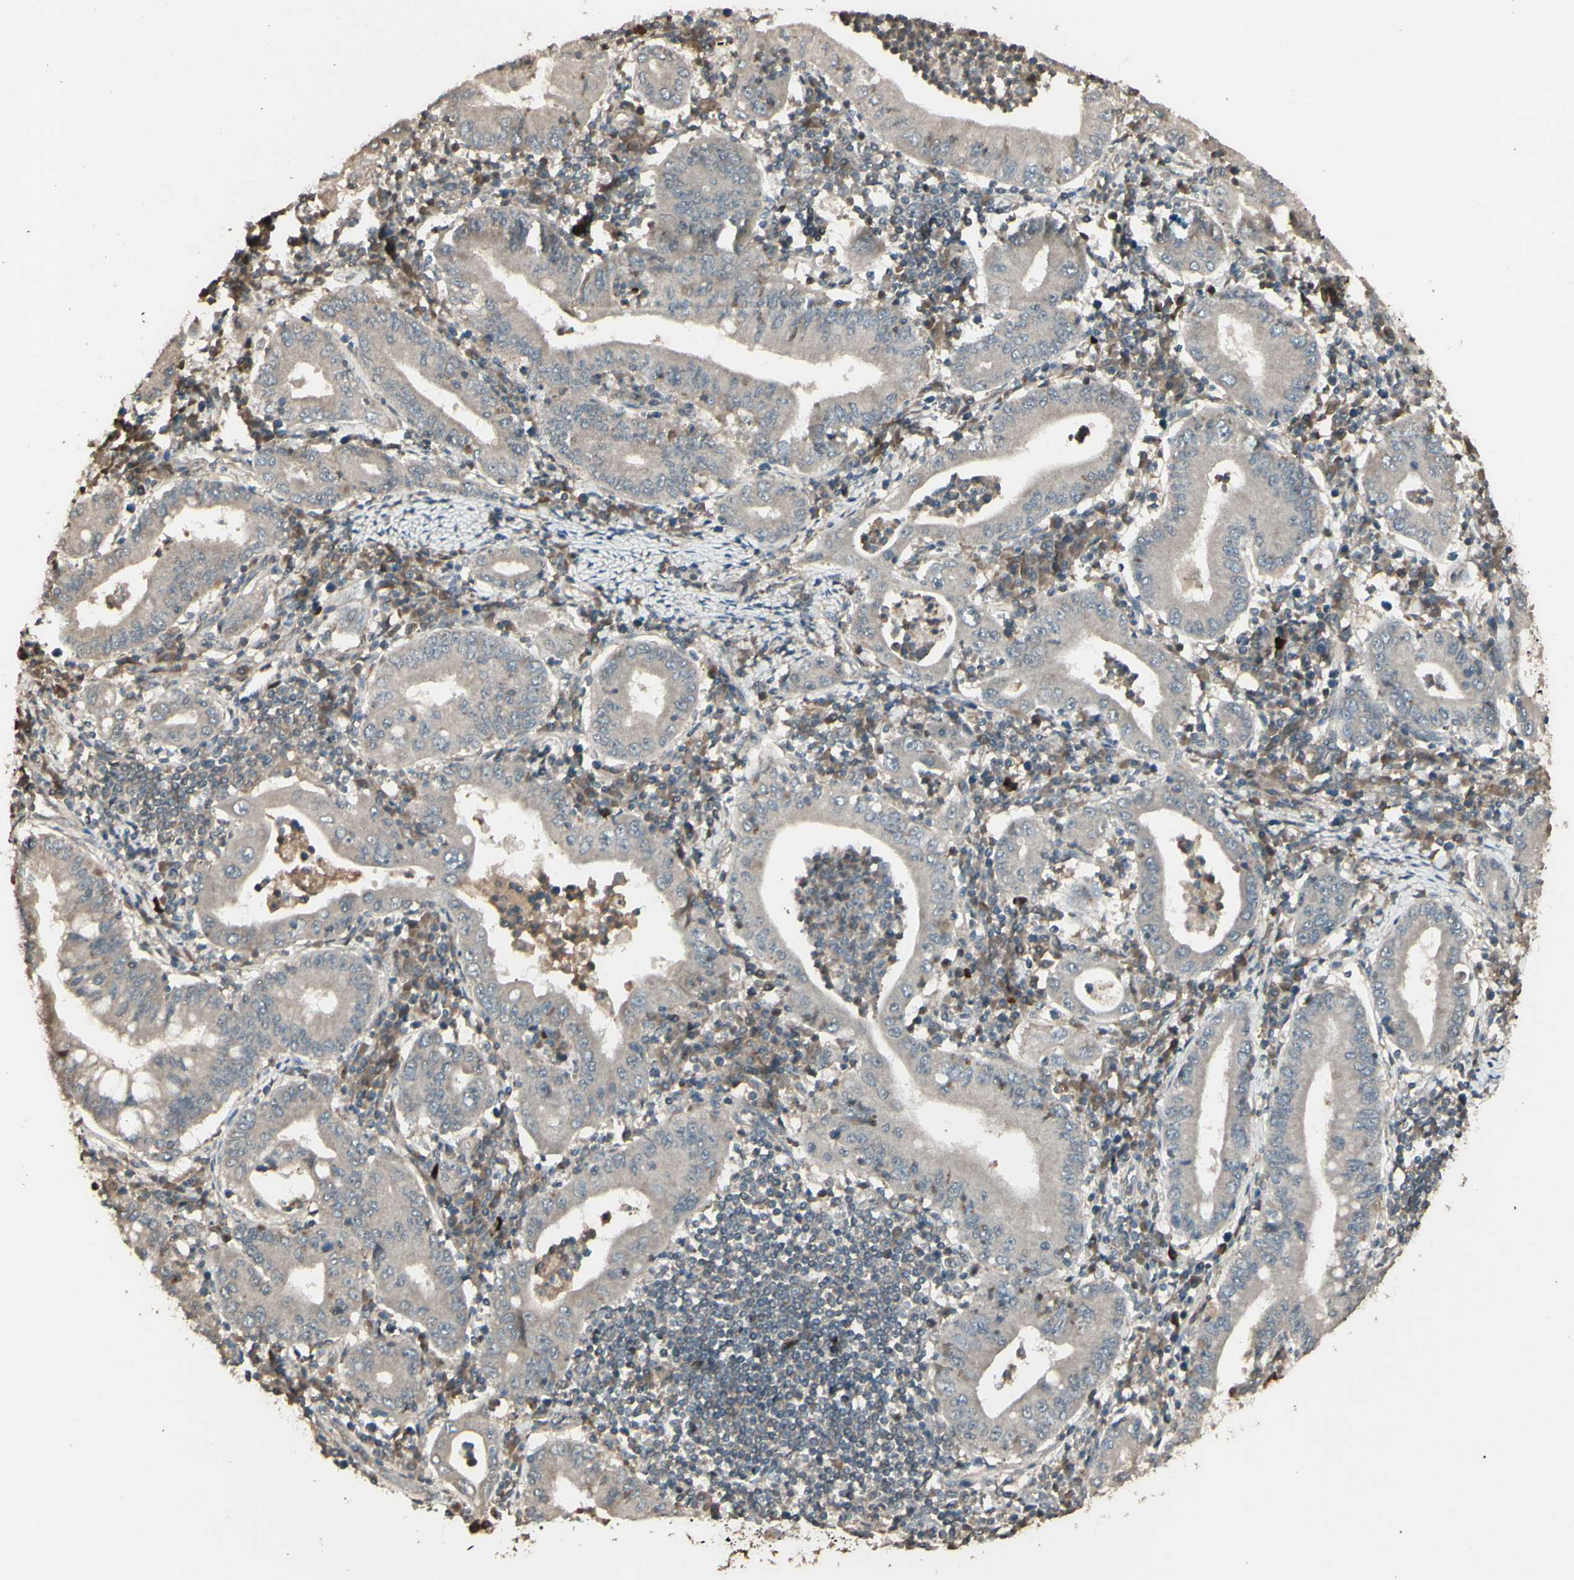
{"staining": {"intensity": "weak", "quantity": ">75%", "location": "cytoplasmic/membranous"}, "tissue": "stomach cancer", "cell_type": "Tumor cells", "image_type": "cancer", "snomed": [{"axis": "morphology", "description": "Normal tissue, NOS"}, {"axis": "morphology", "description": "Adenocarcinoma, NOS"}, {"axis": "topography", "description": "Esophagus"}, {"axis": "topography", "description": "Stomach, upper"}, {"axis": "topography", "description": "Peripheral nerve tissue"}], "caption": "Stomach cancer (adenocarcinoma) was stained to show a protein in brown. There is low levels of weak cytoplasmic/membranous positivity in about >75% of tumor cells.", "gene": "GNAS", "patient": {"sex": "male", "age": 62}}